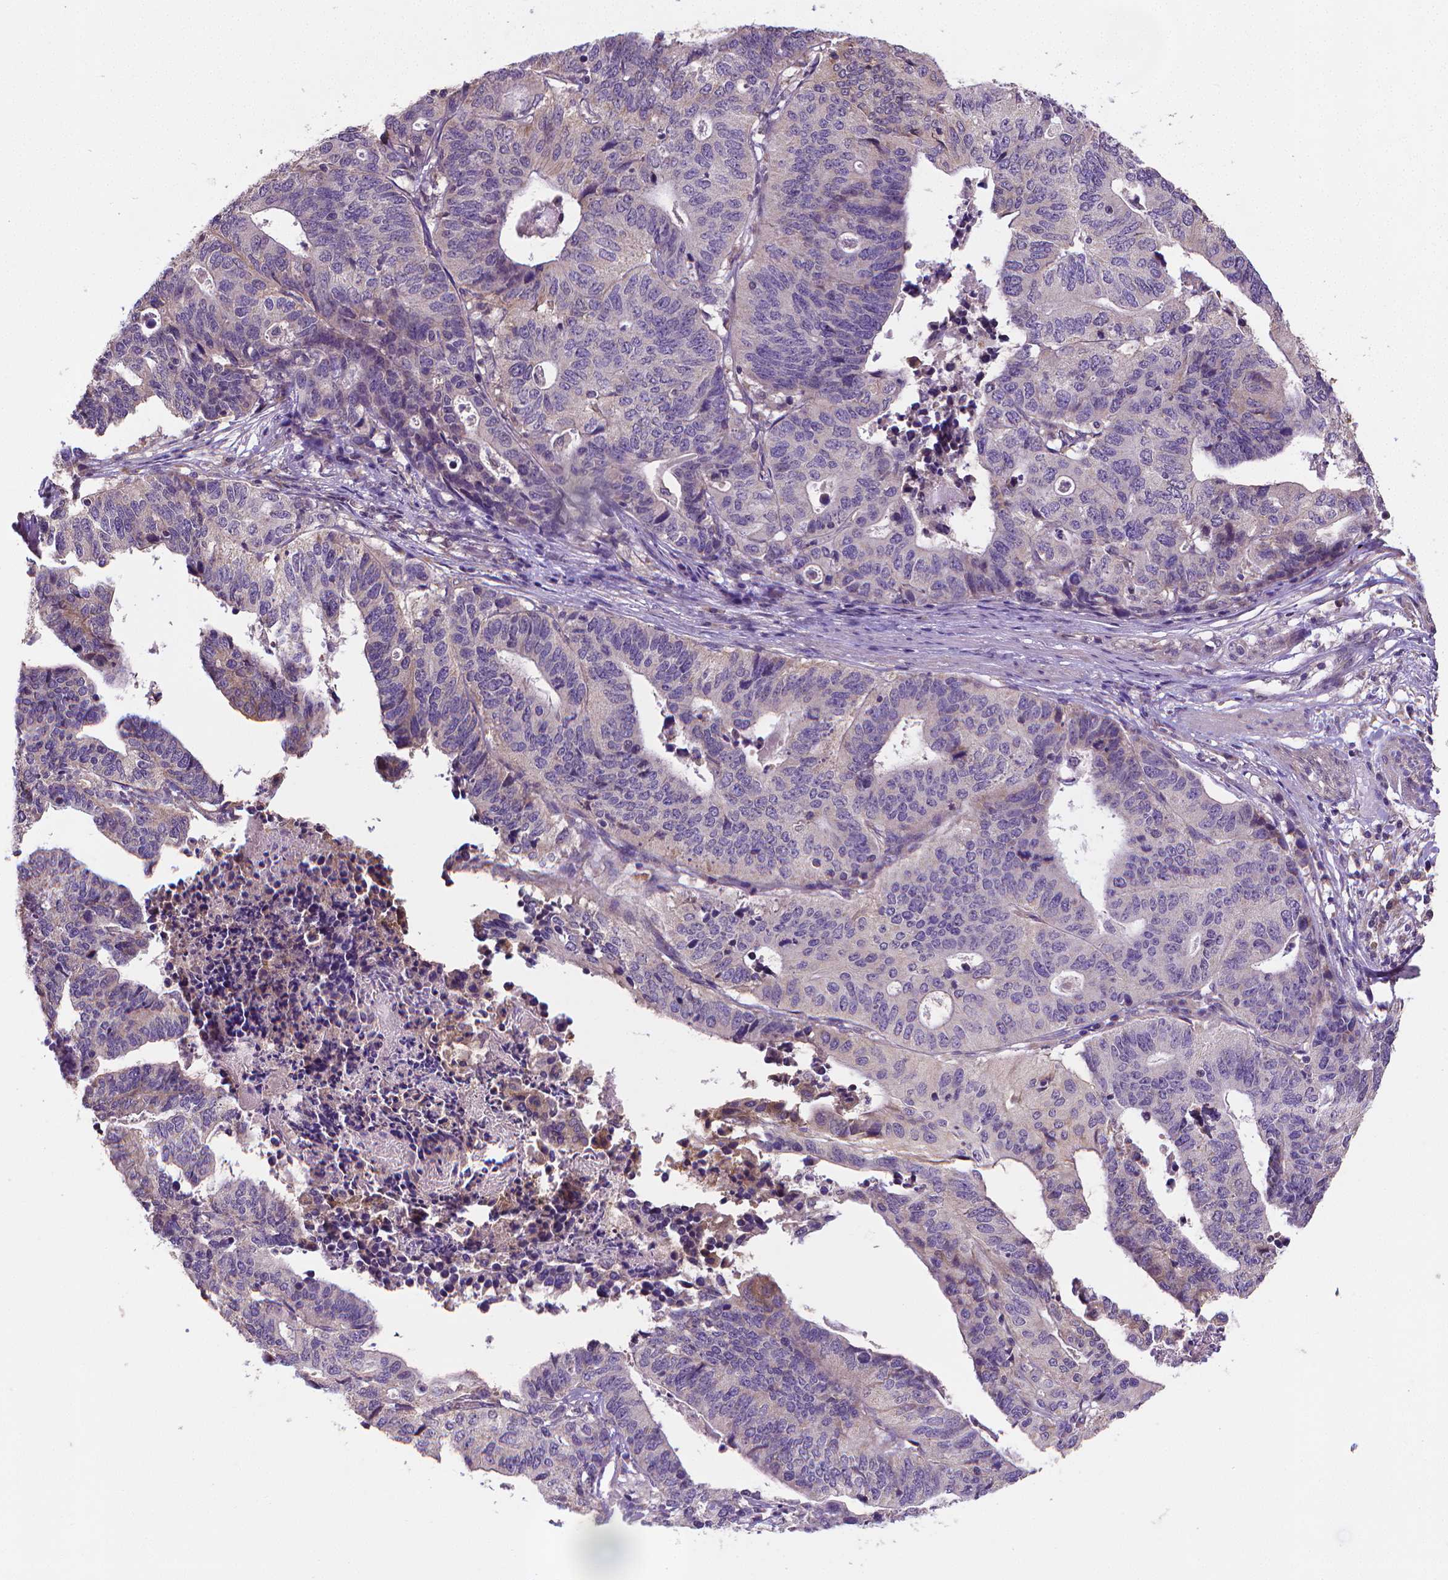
{"staining": {"intensity": "negative", "quantity": "none", "location": "none"}, "tissue": "stomach cancer", "cell_type": "Tumor cells", "image_type": "cancer", "snomed": [{"axis": "morphology", "description": "Adenocarcinoma, NOS"}, {"axis": "topography", "description": "Stomach, upper"}], "caption": "The histopathology image reveals no significant staining in tumor cells of adenocarcinoma (stomach).", "gene": "GPR63", "patient": {"sex": "female", "age": 67}}